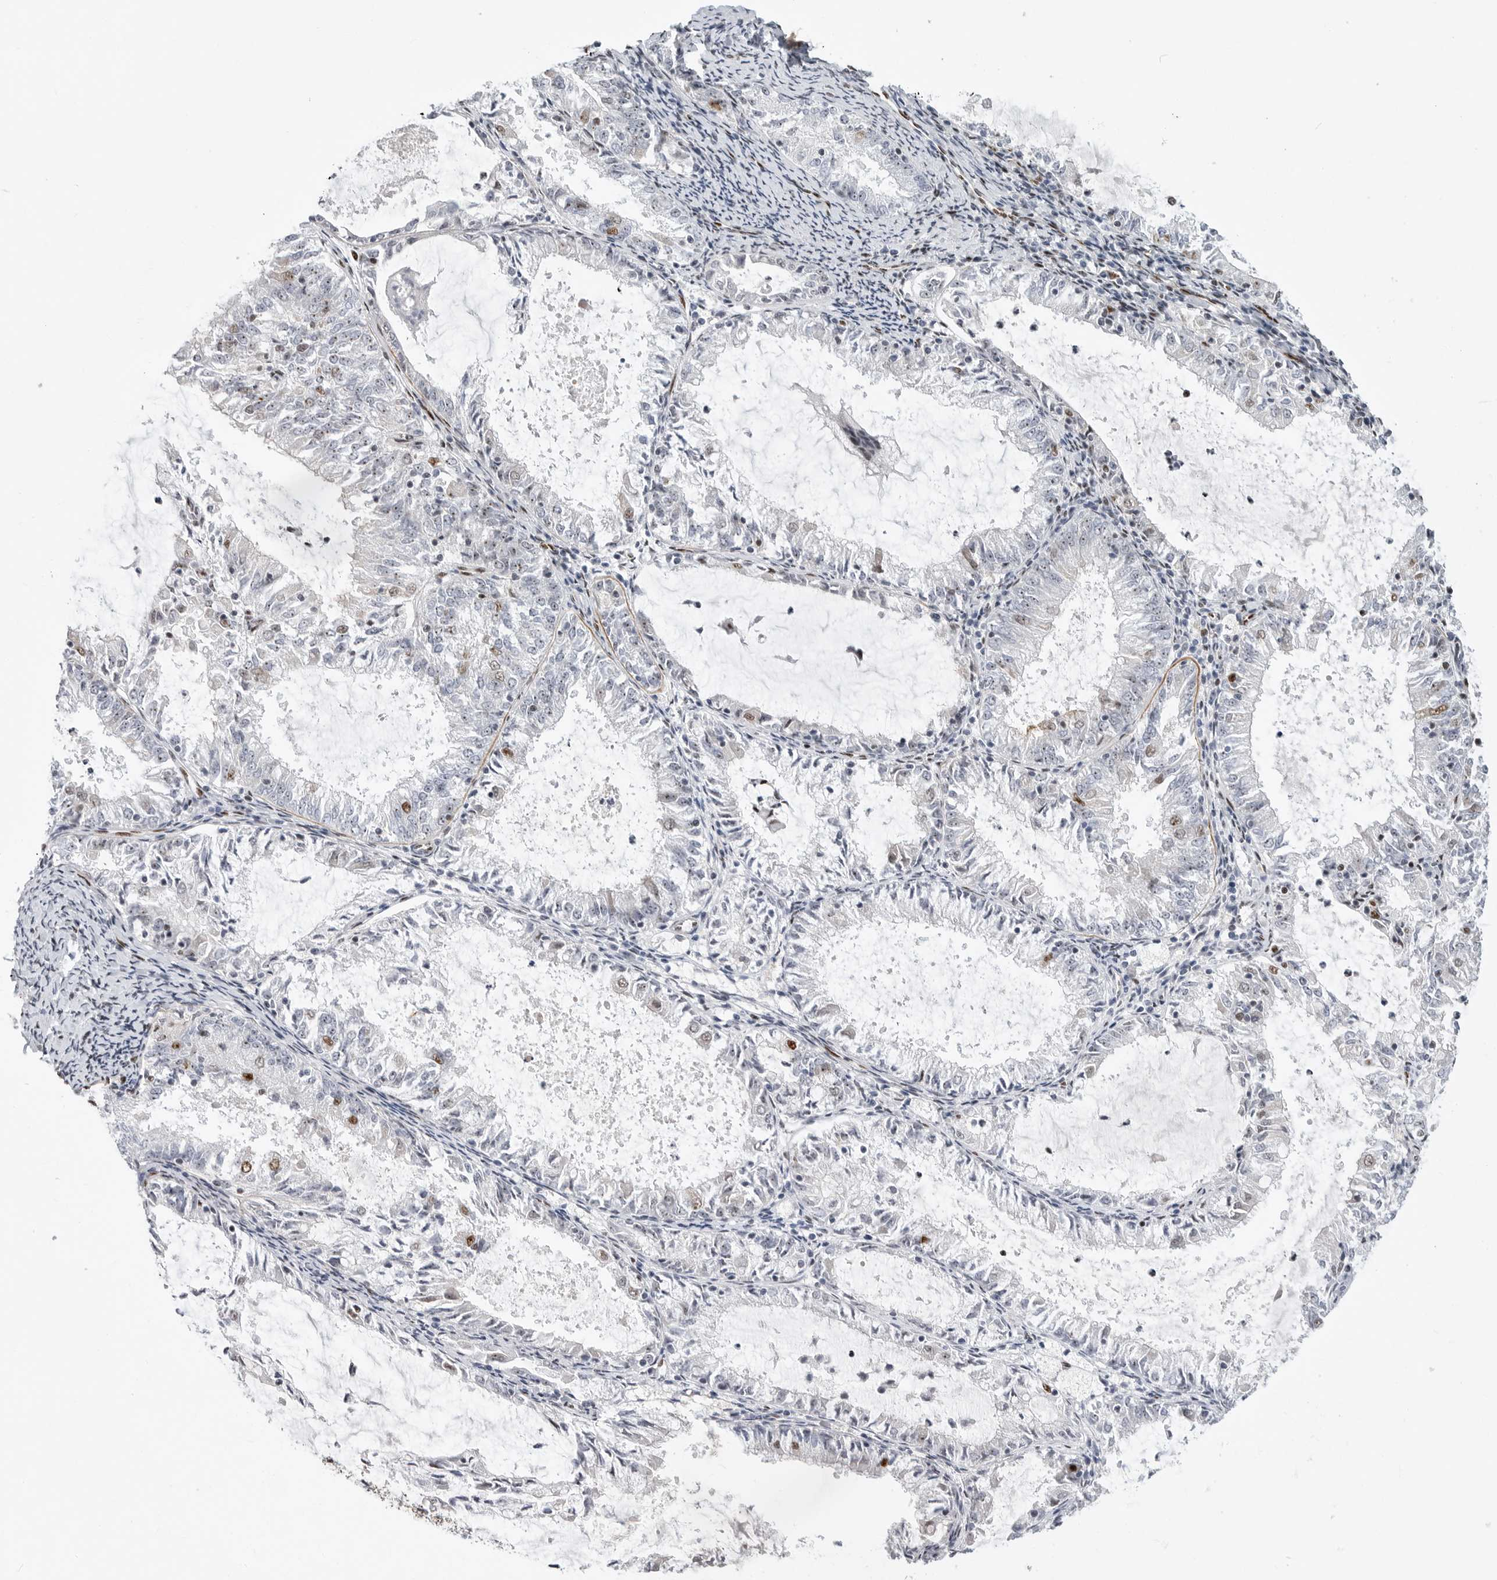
{"staining": {"intensity": "moderate", "quantity": "<25%", "location": "nuclear"}, "tissue": "endometrial cancer", "cell_type": "Tumor cells", "image_type": "cancer", "snomed": [{"axis": "morphology", "description": "Adenocarcinoma, NOS"}, {"axis": "topography", "description": "Endometrium"}], "caption": "The immunohistochemical stain shows moderate nuclear expression in tumor cells of endometrial cancer tissue. (DAB (3,3'-diaminobenzidine) IHC with brightfield microscopy, high magnification).", "gene": "GPATCH2", "patient": {"sex": "female", "age": 57}}